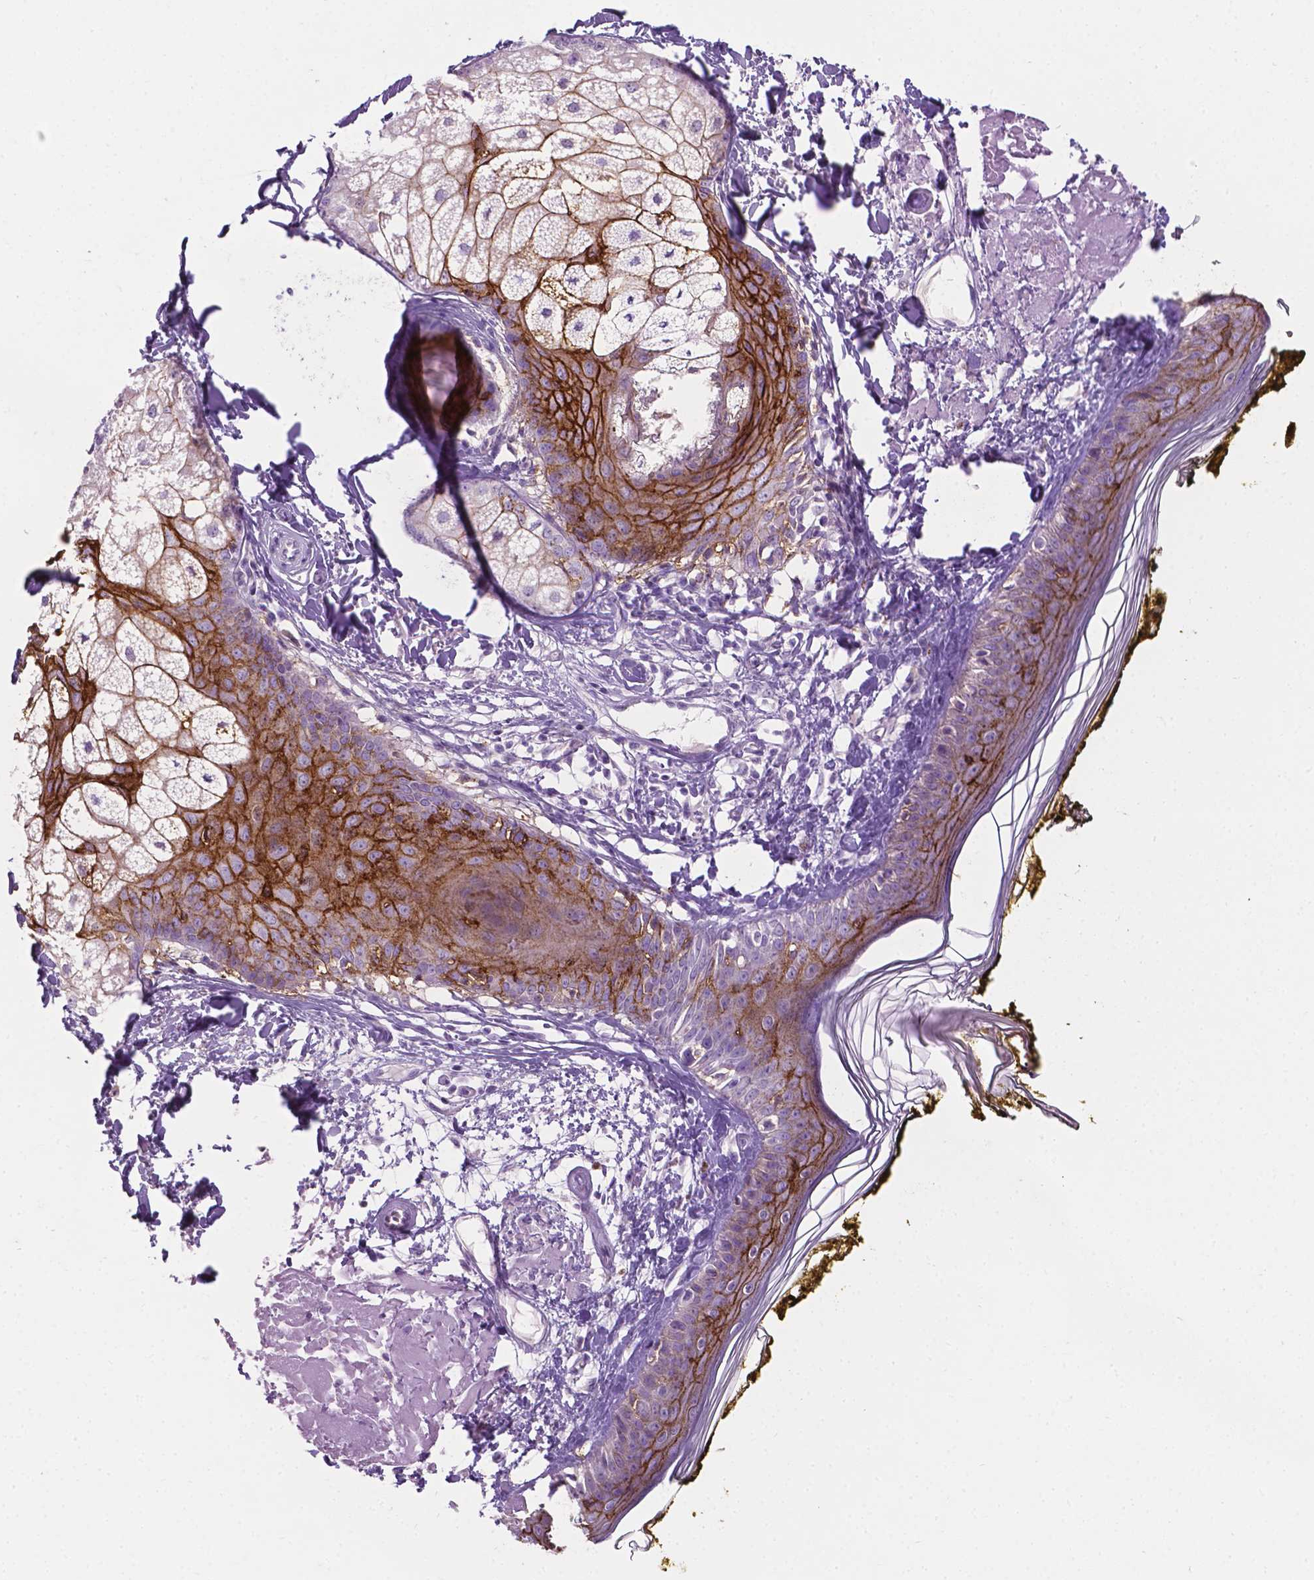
{"staining": {"intensity": "negative", "quantity": "none", "location": "none"}, "tissue": "skin", "cell_type": "Fibroblasts", "image_type": "normal", "snomed": [{"axis": "morphology", "description": "Normal tissue, NOS"}, {"axis": "topography", "description": "Skin"}], "caption": "Immunohistochemistry histopathology image of unremarkable skin: skin stained with DAB (3,3'-diaminobenzidine) demonstrates no significant protein staining in fibroblasts.", "gene": "TACSTD2", "patient": {"sex": "male", "age": 76}}